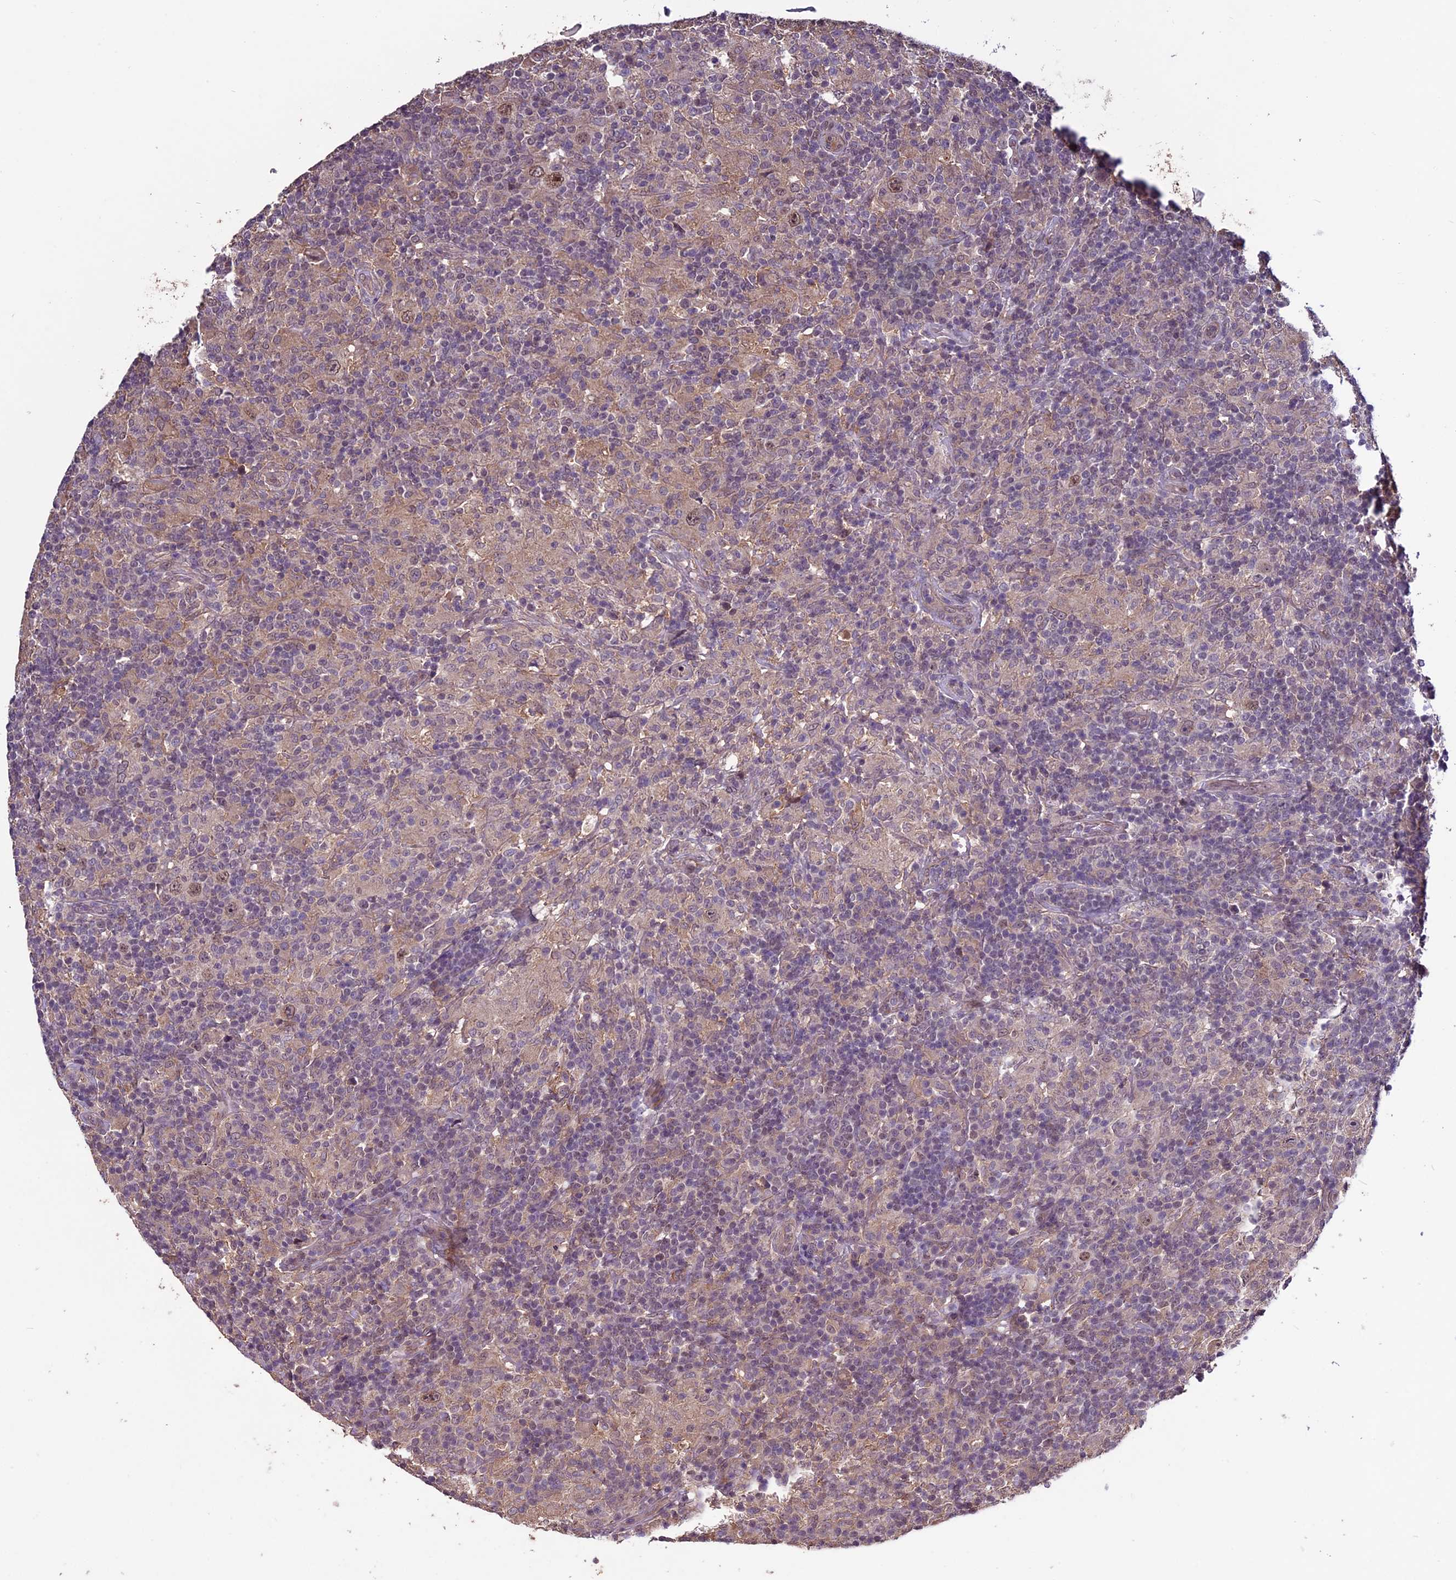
{"staining": {"intensity": "moderate", "quantity": ">75%", "location": "nuclear"}, "tissue": "lymphoma", "cell_type": "Tumor cells", "image_type": "cancer", "snomed": [{"axis": "morphology", "description": "Hodgkin's disease, NOS"}, {"axis": "topography", "description": "Lymph node"}], "caption": "Lymphoma stained with immunohistochemistry (IHC) exhibits moderate nuclear expression in approximately >75% of tumor cells.", "gene": "C3orf70", "patient": {"sex": "male", "age": 70}}